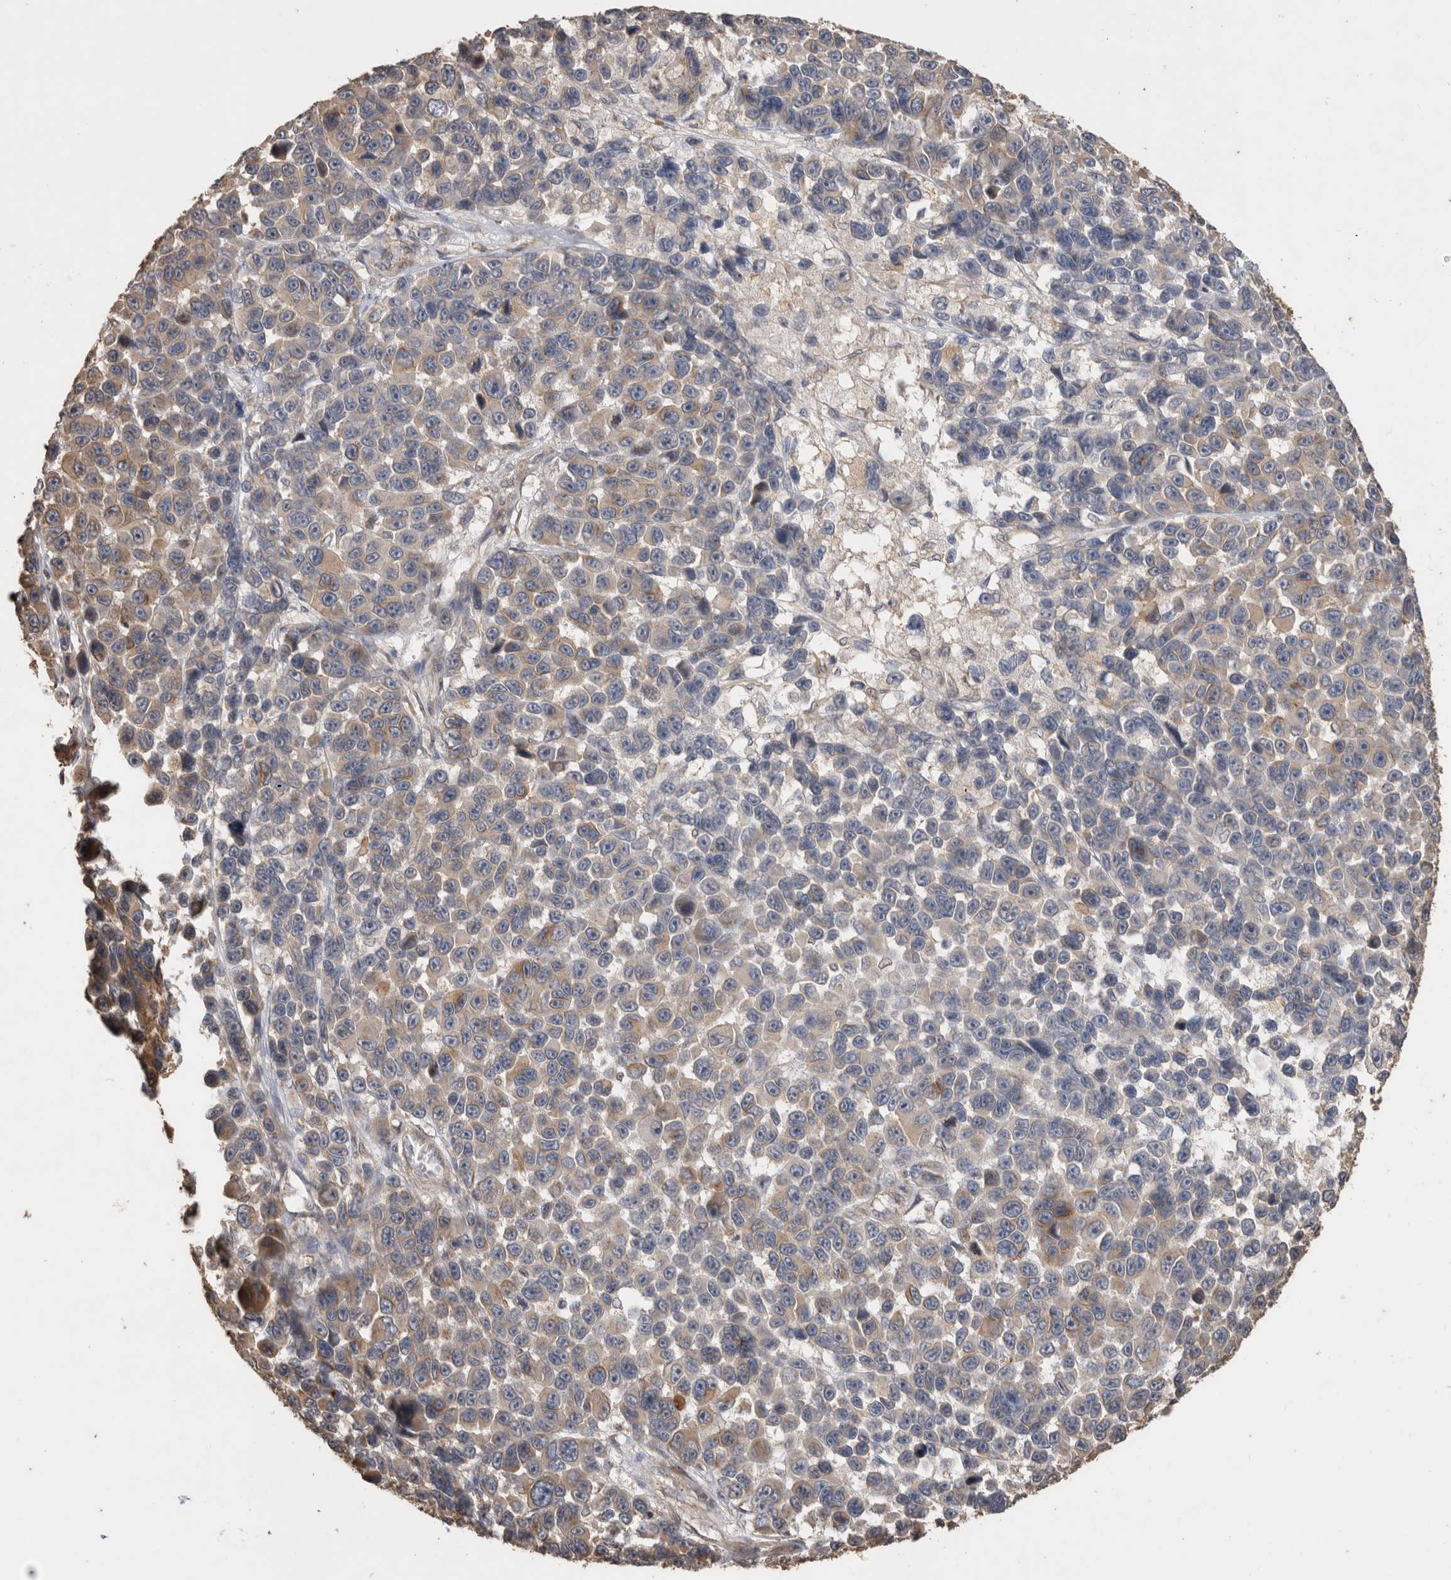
{"staining": {"intensity": "weak", "quantity": "25%-75%", "location": "cytoplasmic/membranous"}, "tissue": "melanoma", "cell_type": "Tumor cells", "image_type": "cancer", "snomed": [{"axis": "morphology", "description": "Malignant melanoma, NOS"}, {"axis": "topography", "description": "Skin"}], "caption": "A brown stain shows weak cytoplasmic/membranous positivity of a protein in human melanoma tumor cells.", "gene": "CLIP1", "patient": {"sex": "male", "age": 53}}